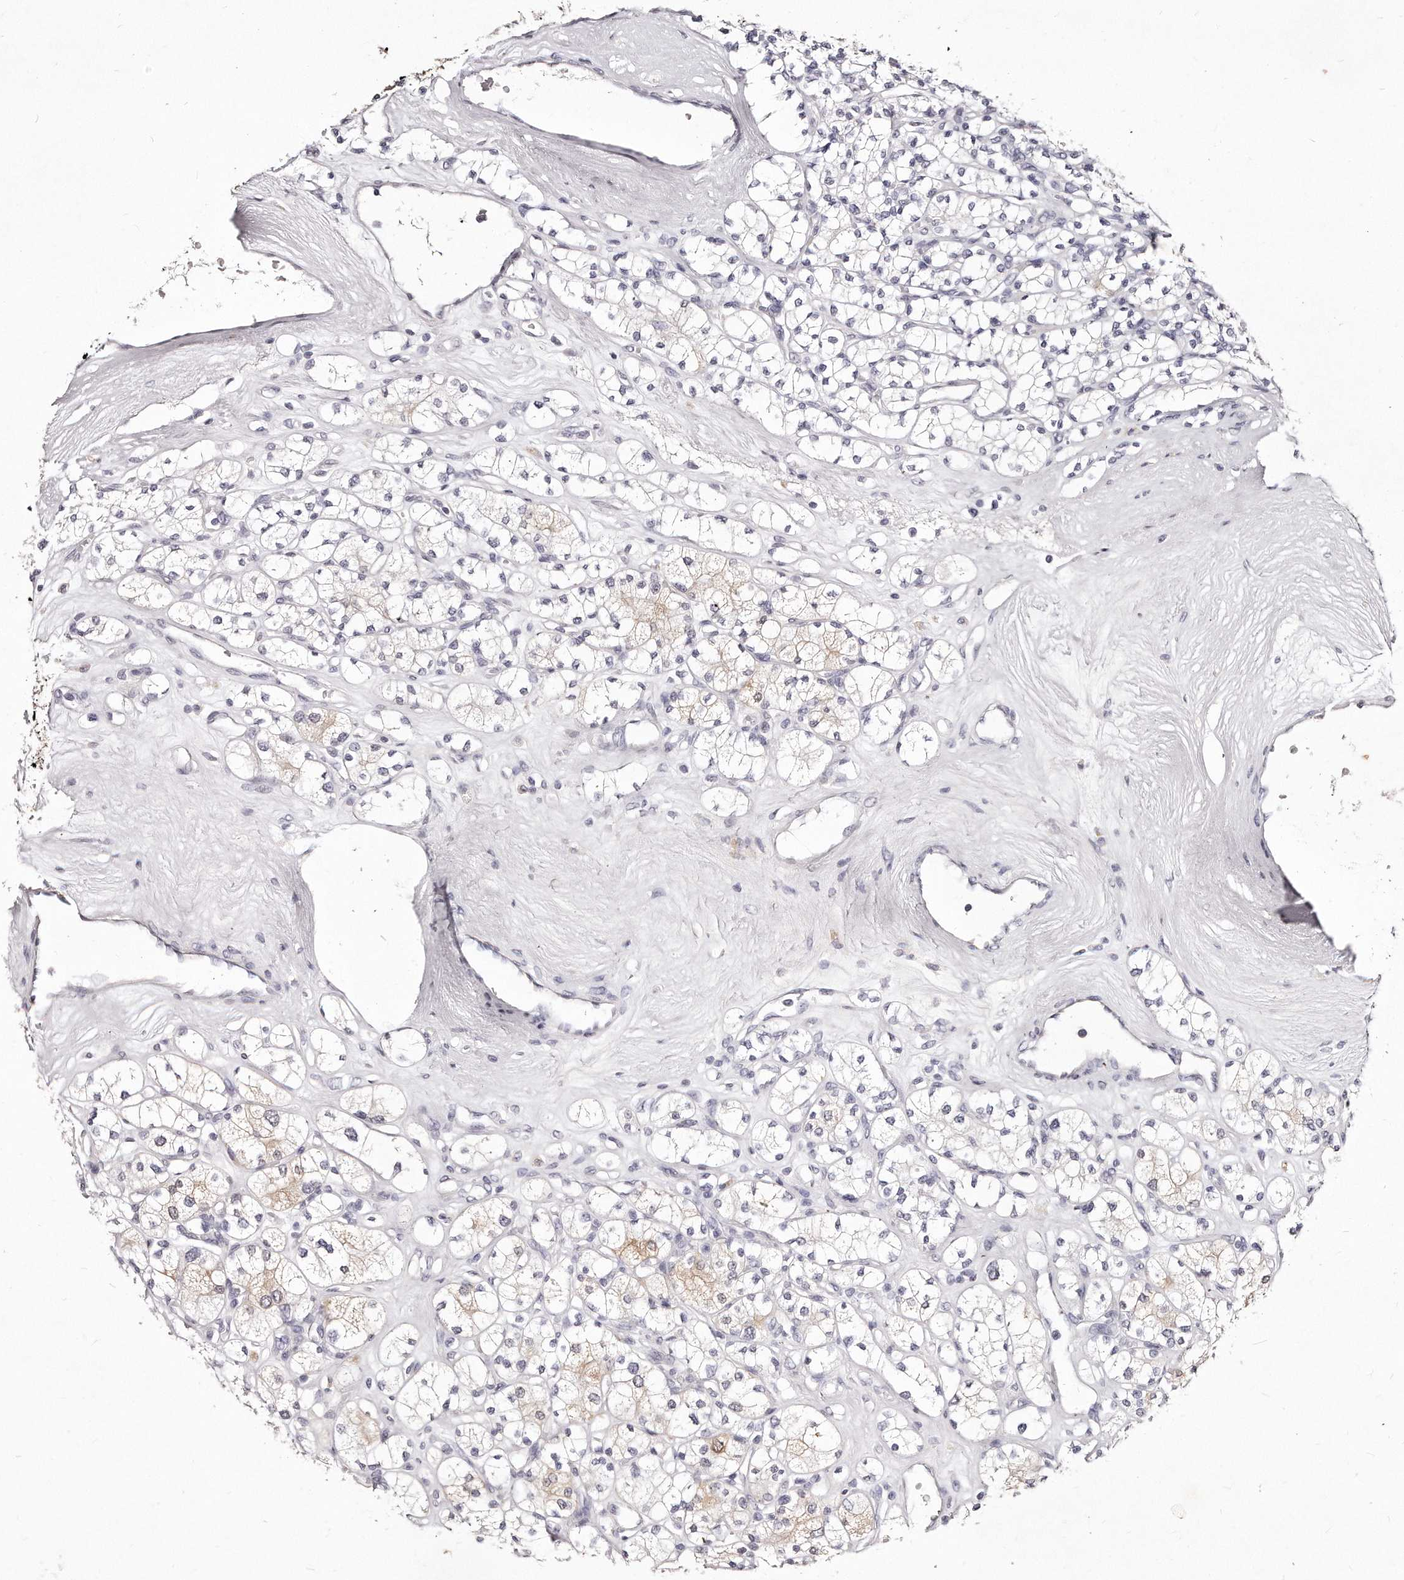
{"staining": {"intensity": "weak", "quantity": "<25%", "location": "cytoplasmic/membranous"}, "tissue": "renal cancer", "cell_type": "Tumor cells", "image_type": "cancer", "snomed": [{"axis": "morphology", "description": "Adenocarcinoma, NOS"}, {"axis": "topography", "description": "Kidney"}], "caption": "High power microscopy micrograph of an IHC image of renal cancer (adenocarcinoma), revealing no significant staining in tumor cells. (DAB immunohistochemistry, high magnification).", "gene": "GDA", "patient": {"sex": "male", "age": 77}}